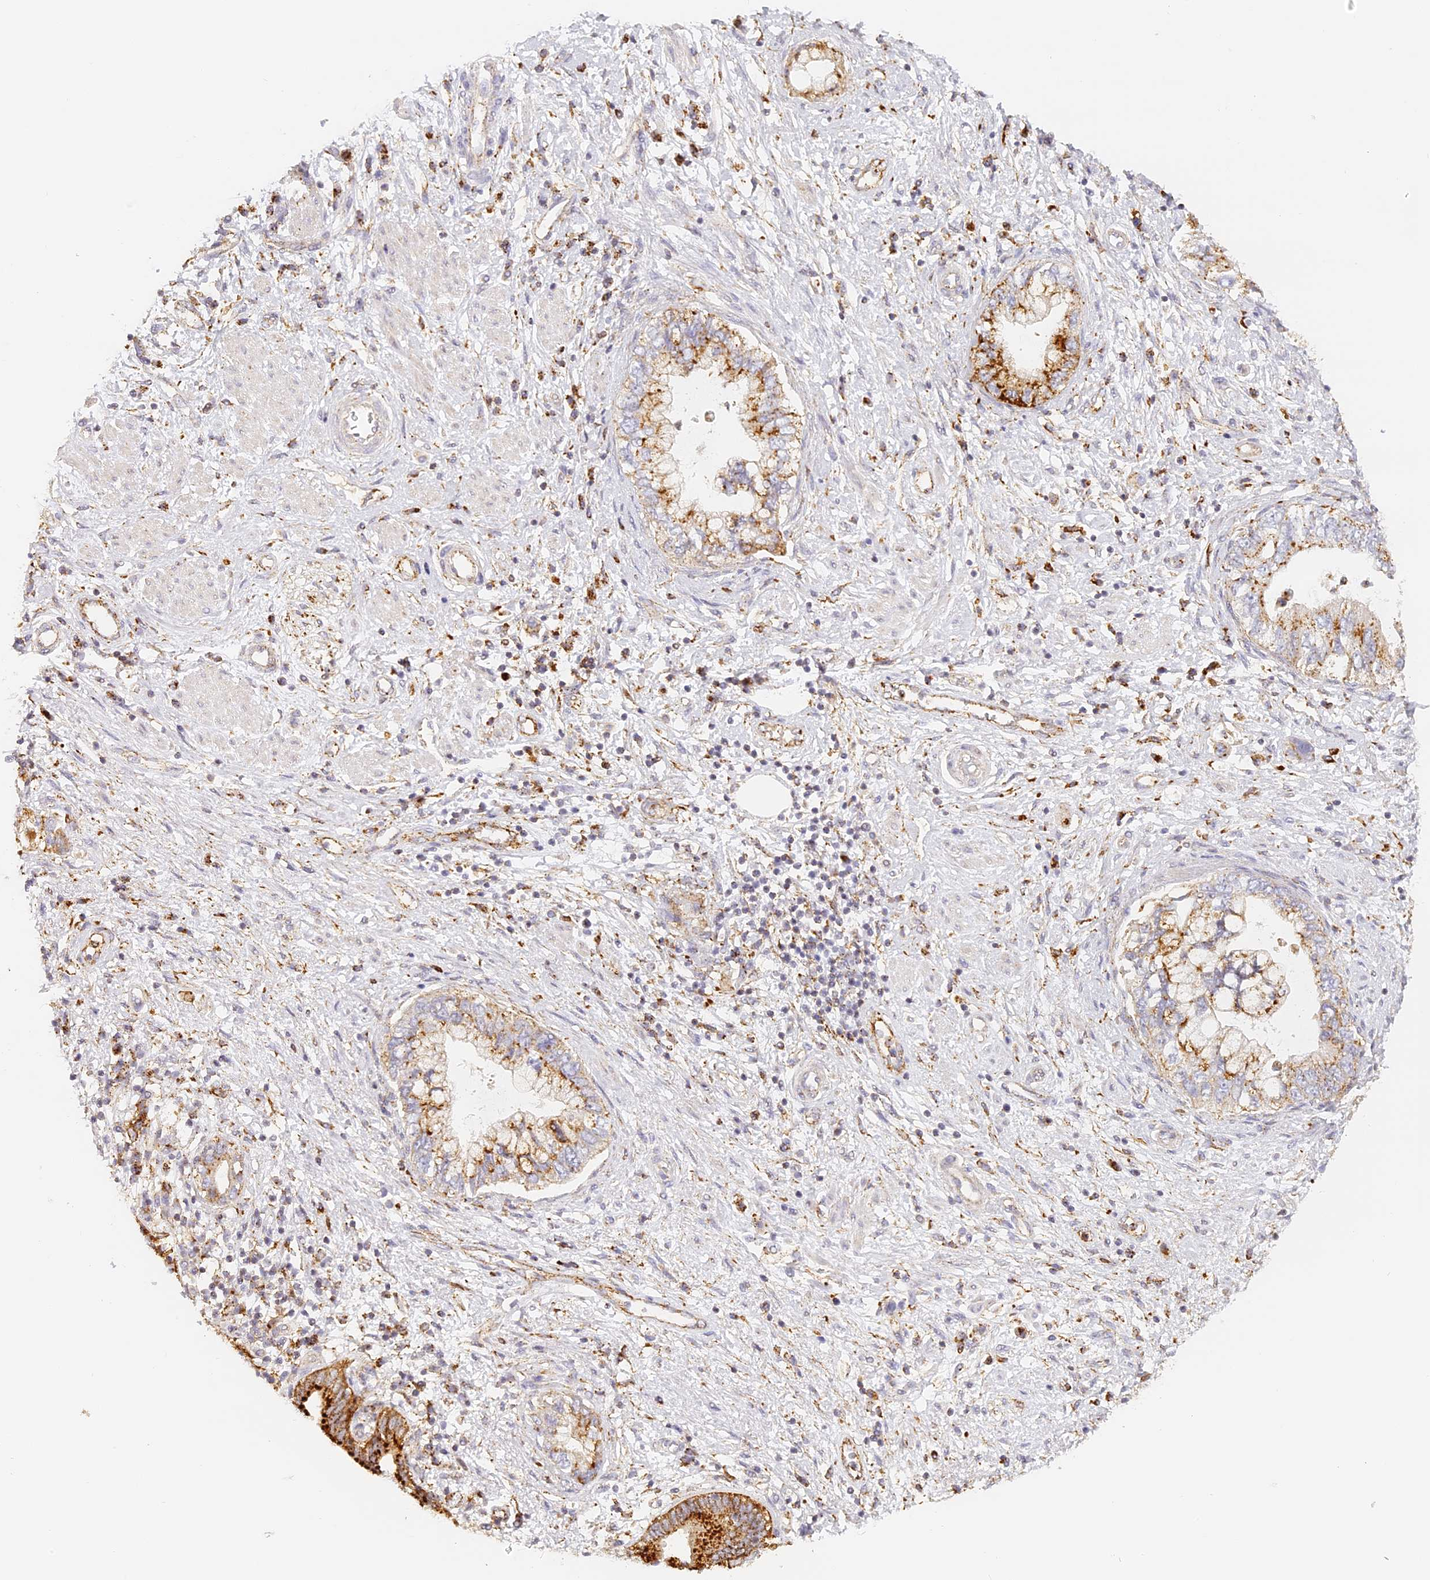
{"staining": {"intensity": "moderate", "quantity": ">75%", "location": "cytoplasmic/membranous"}, "tissue": "pancreatic cancer", "cell_type": "Tumor cells", "image_type": "cancer", "snomed": [{"axis": "morphology", "description": "Adenocarcinoma, NOS"}, {"axis": "topography", "description": "Pancreas"}], "caption": "Adenocarcinoma (pancreatic) was stained to show a protein in brown. There is medium levels of moderate cytoplasmic/membranous staining in approximately >75% of tumor cells. (DAB (3,3'-diaminobenzidine) IHC with brightfield microscopy, high magnification).", "gene": "LAMP2", "patient": {"sex": "female", "age": 73}}